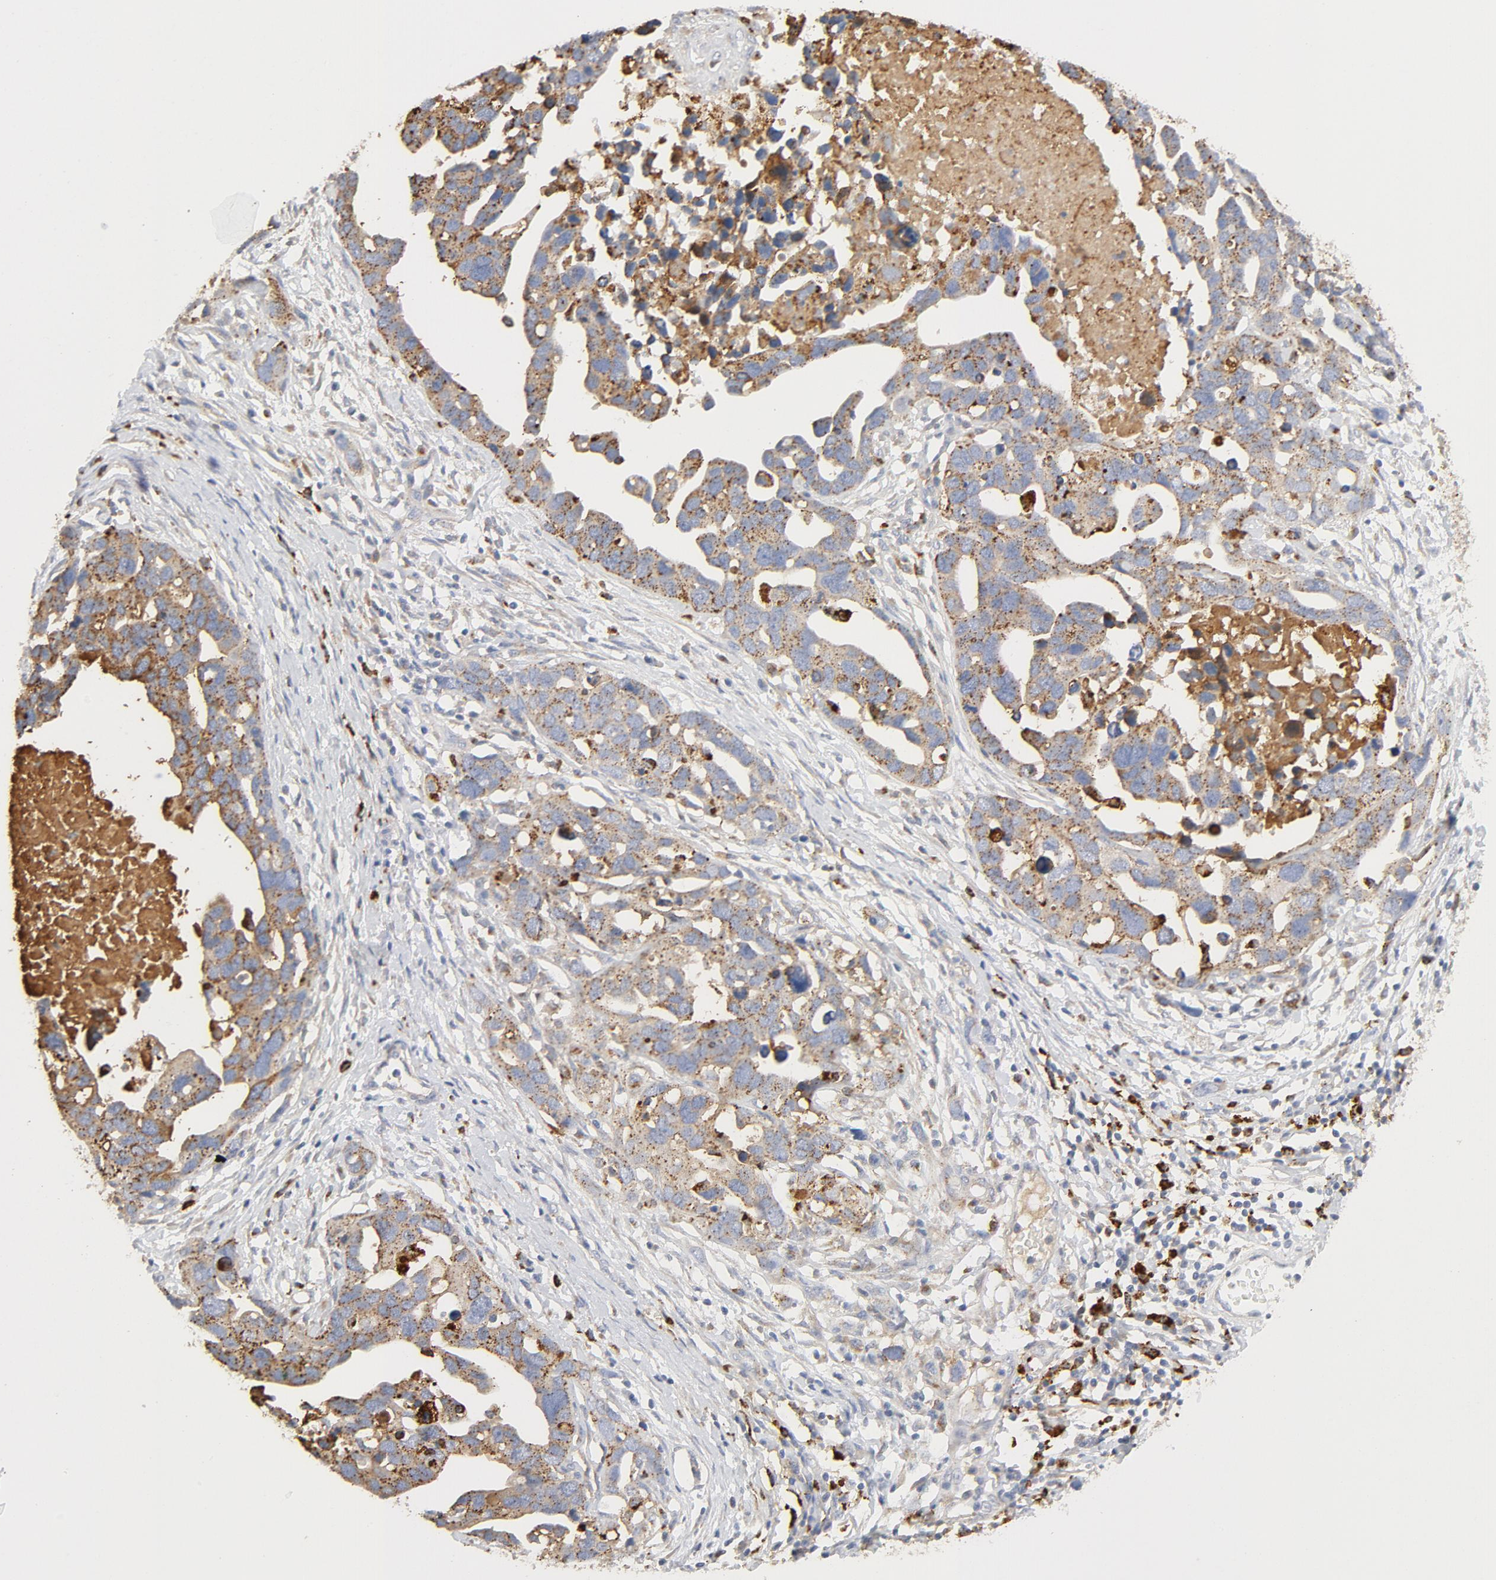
{"staining": {"intensity": "moderate", "quantity": ">75%", "location": "cytoplasmic/membranous"}, "tissue": "ovarian cancer", "cell_type": "Tumor cells", "image_type": "cancer", "snomed": [{"axis": "morphology", "description": "Cystadenocarcinoma, serous, NOS"}, {"axis": "topography", "description": "Ovary"}], "caption": "This is an image of immunohistochemistry staining of serous cystadenocarcinoma (ovarian), which shows moderate positivity in the cytoplasmic/membranous of tumor cells.", "gene": "MAGEB17", "patient": {"sex": "female", "age": 54}}